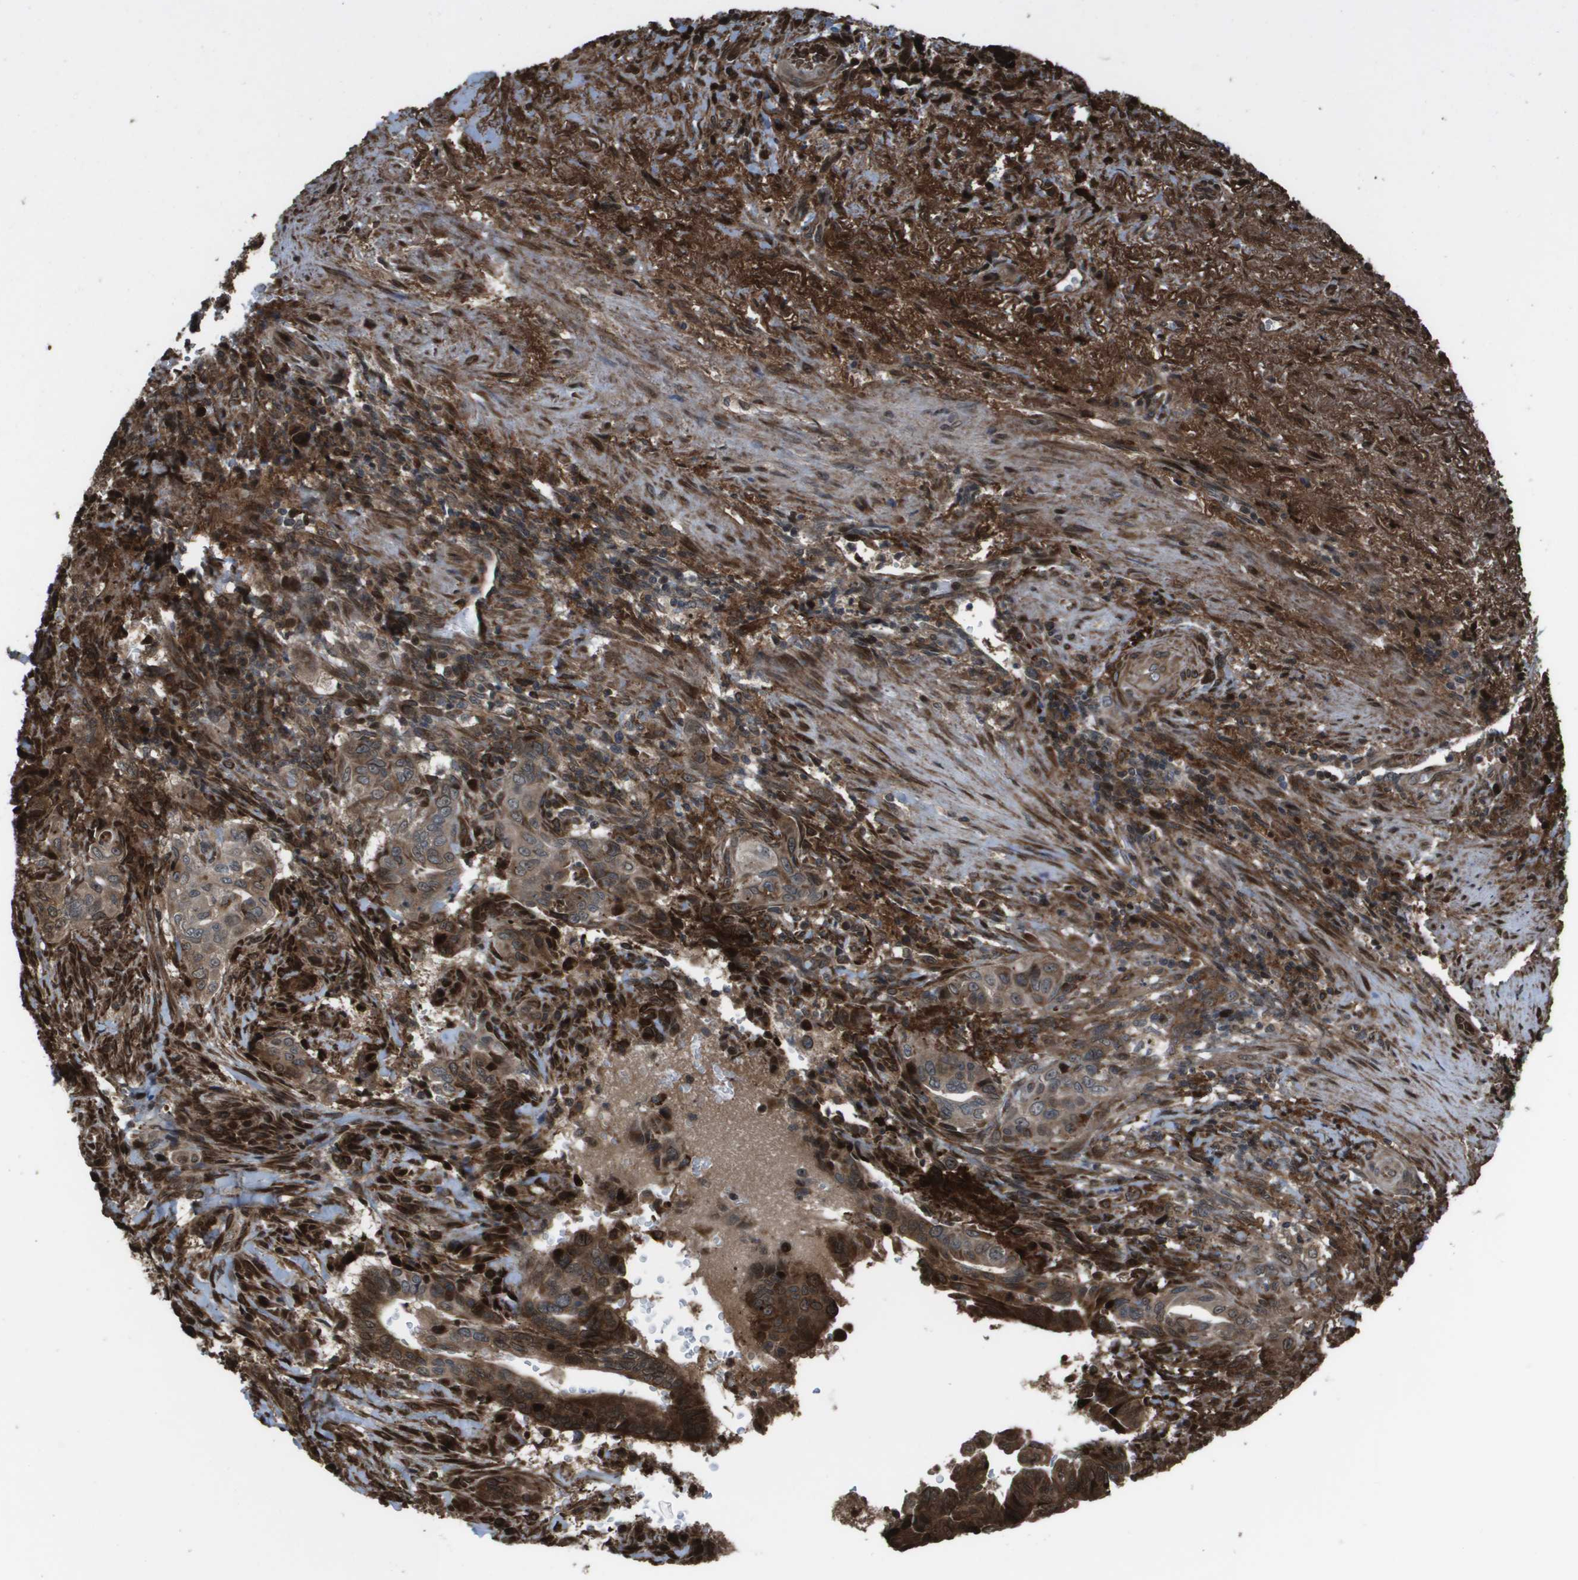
{"staining": {"intensity": "strong", "quantity": ">75%", "location": "cytoplasmic/membranous"}, "tissue": "liver cancer", "cell_type": "Tumor cells", "image_type": "cancer", "snomed": [{"axis": "morphology", "description": "Cholangiocarcinoma"}, {"axis": "topography", "description": "Liver"}], "caption": "Protein staining shows strong cytoplasmic/membranous positivity in about >75% of tumor cells in cholangiocarcinoma (liver).", "gene": "AXIN2", "patient": {"sex": "female", "age": 67}}